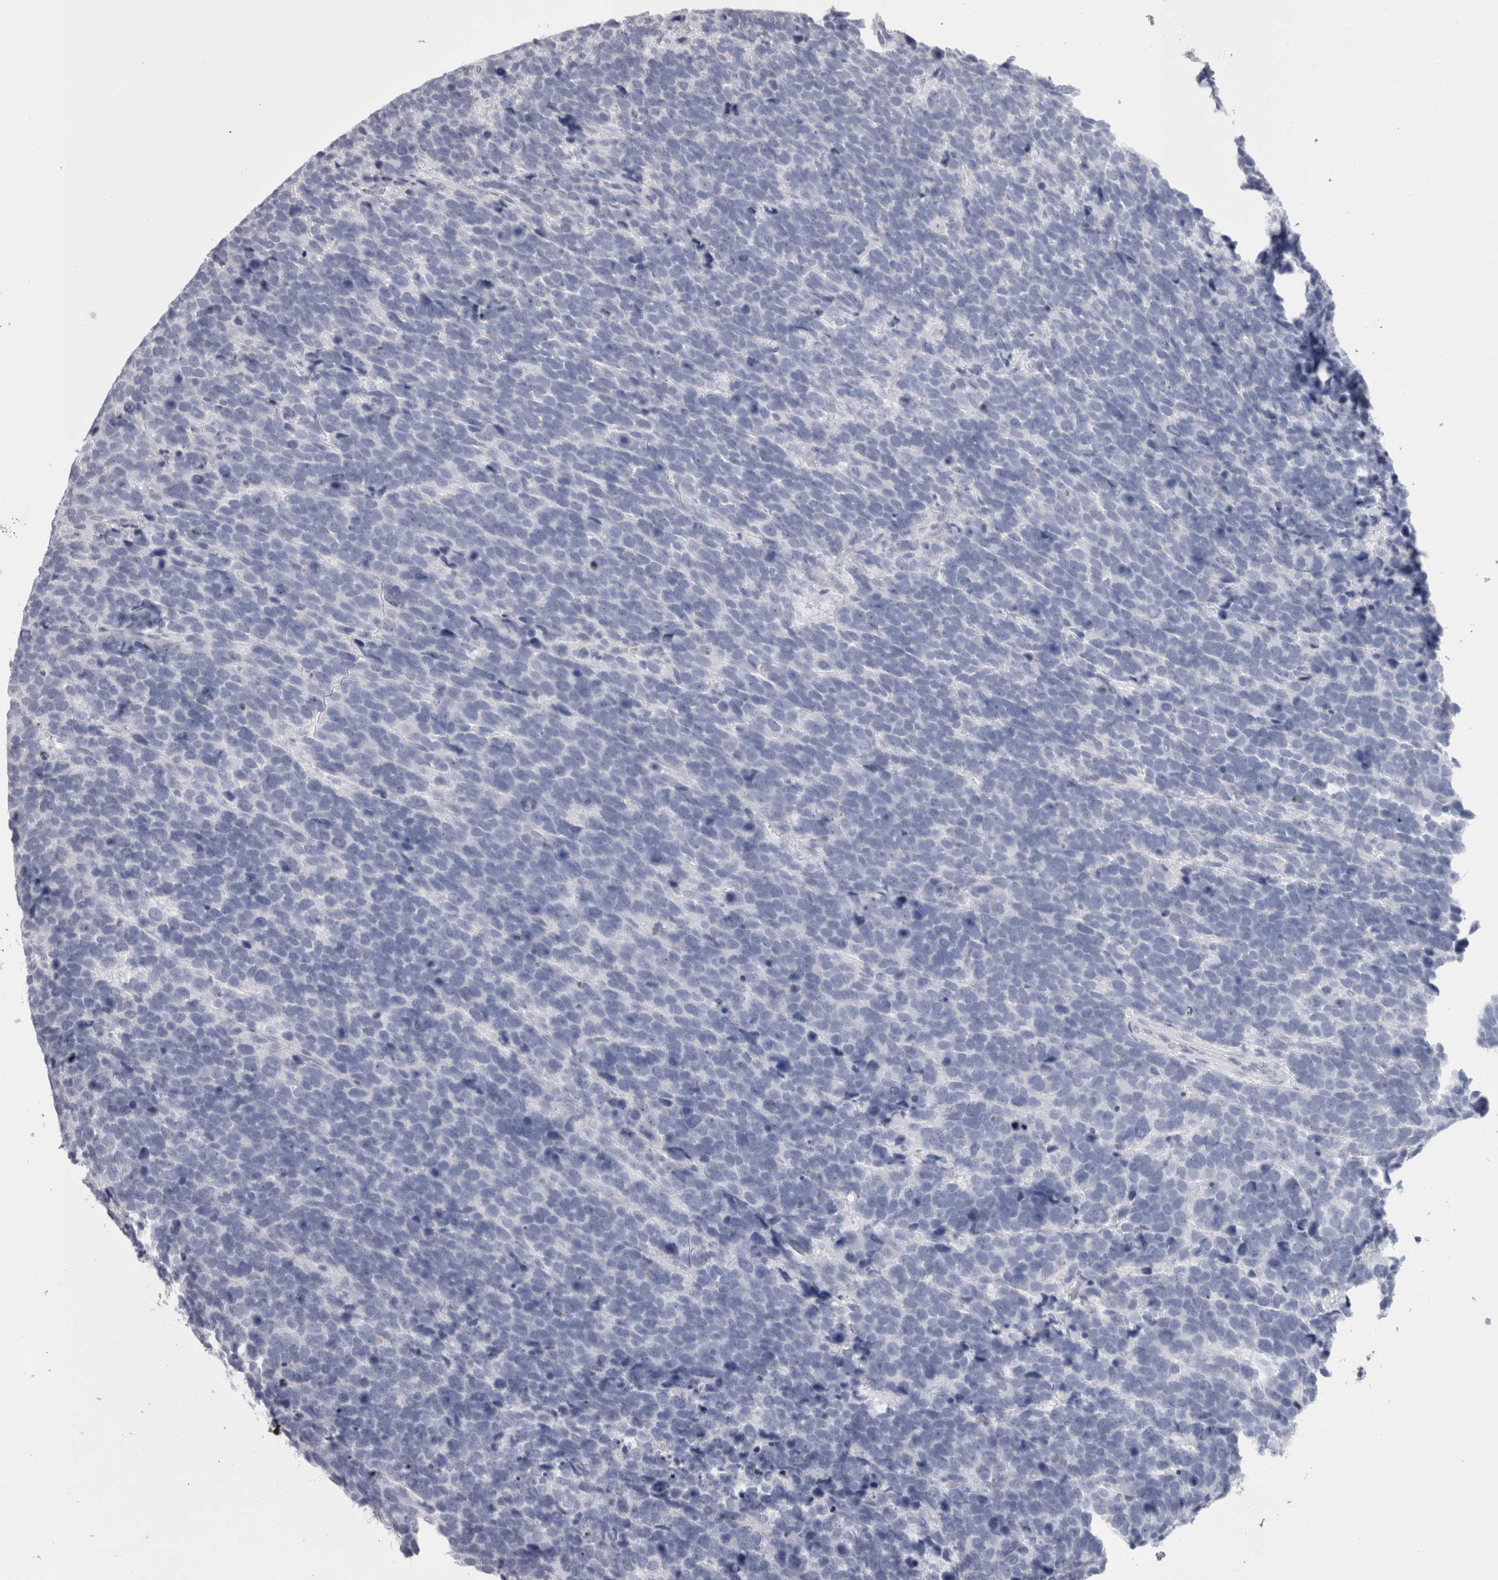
{"staining": {"intensity": "negative", "quantity": "none", "location": "none"}, "tissue": "urothelial cancer", "cell_type": "Tumor cells", "image_type": "cancer", "snomed": [{"axis": "morphology", "description": "Urothelial carcinoma, High grade"}, {"axis": "topography", "description": "Urinary bladder"}], "caption": "A high-resolution image shows IHC staining of urothelial cancer, which shows no significant staining in tumor cells.", "gene": "PWP2", "patient": {"sex": "female", "age": 82}}